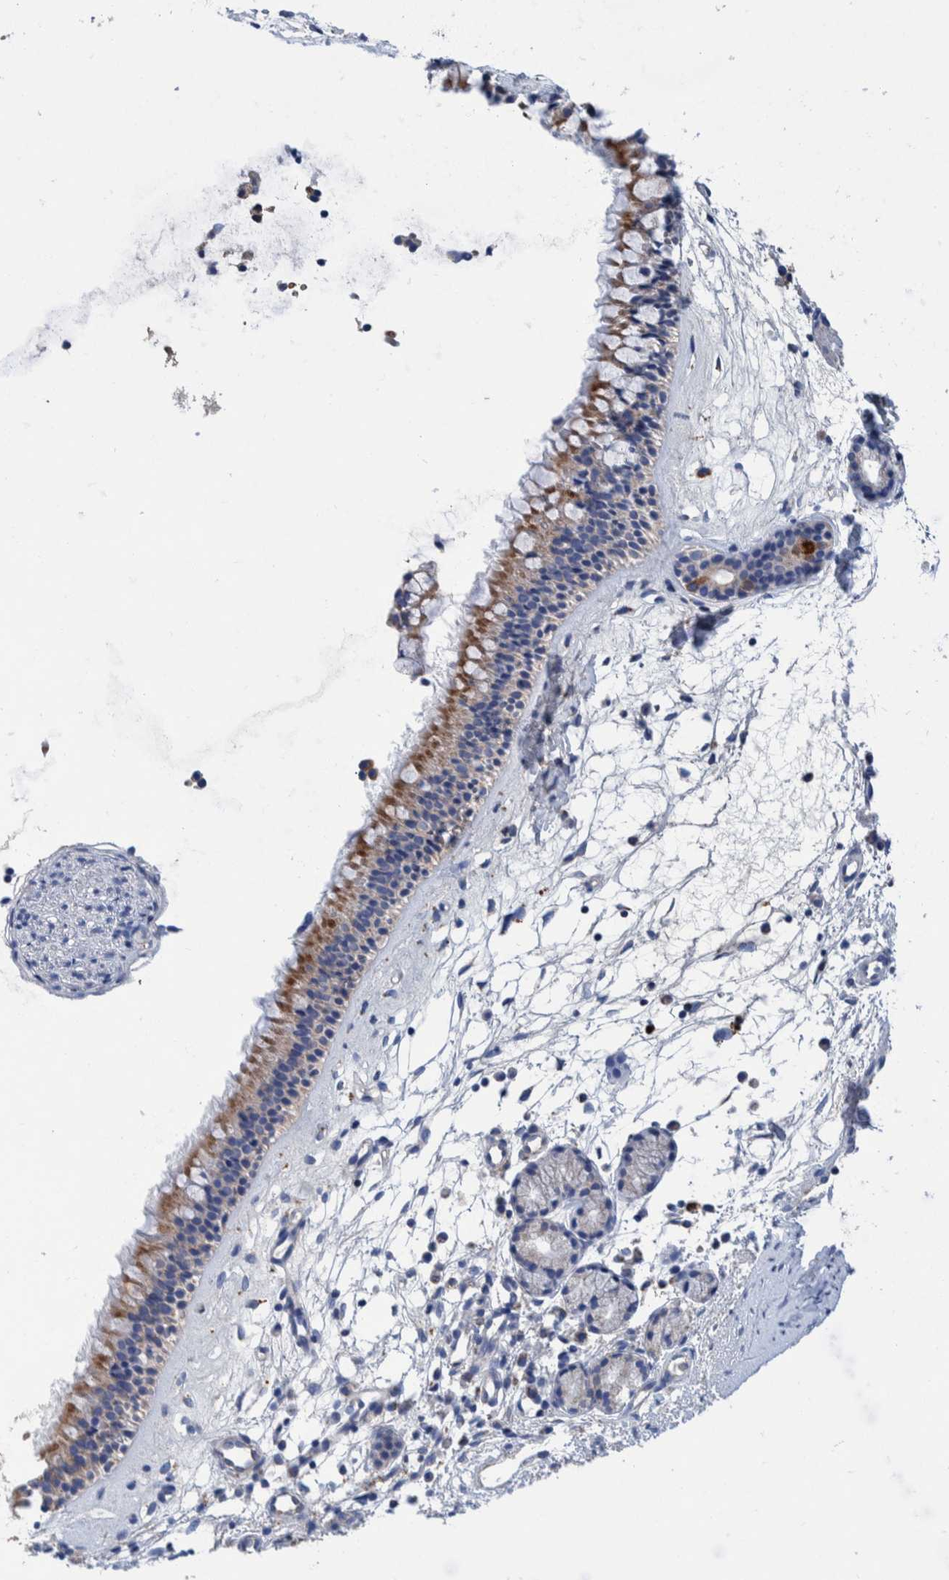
{"staining": {"intensity": "moderate", "quantity": ">75%", "location": "cytoplasmic/membranous"}, "tissue": "nasopharynx", "cell_type": "Respiratory epithelial cells", "image_type": "normal", "snomed": [{"axis": "morphology", "description": "Normal tissue, NOS"}, {"axis": "topography", "description": "Nasopharynx"}], "caption": "Immunohistochemical staining of normal nasopharynx exhibits medium levels of moderate cytoplasmic/membranous expression in about >75% of respiratory epithelial cells. (Stains: DAB in brown, nuclei in blue, Microscopy: brightfield microscopy at high magnification).", "gene": "DECR1", "patient": {"sex": "female", "age": 42}}